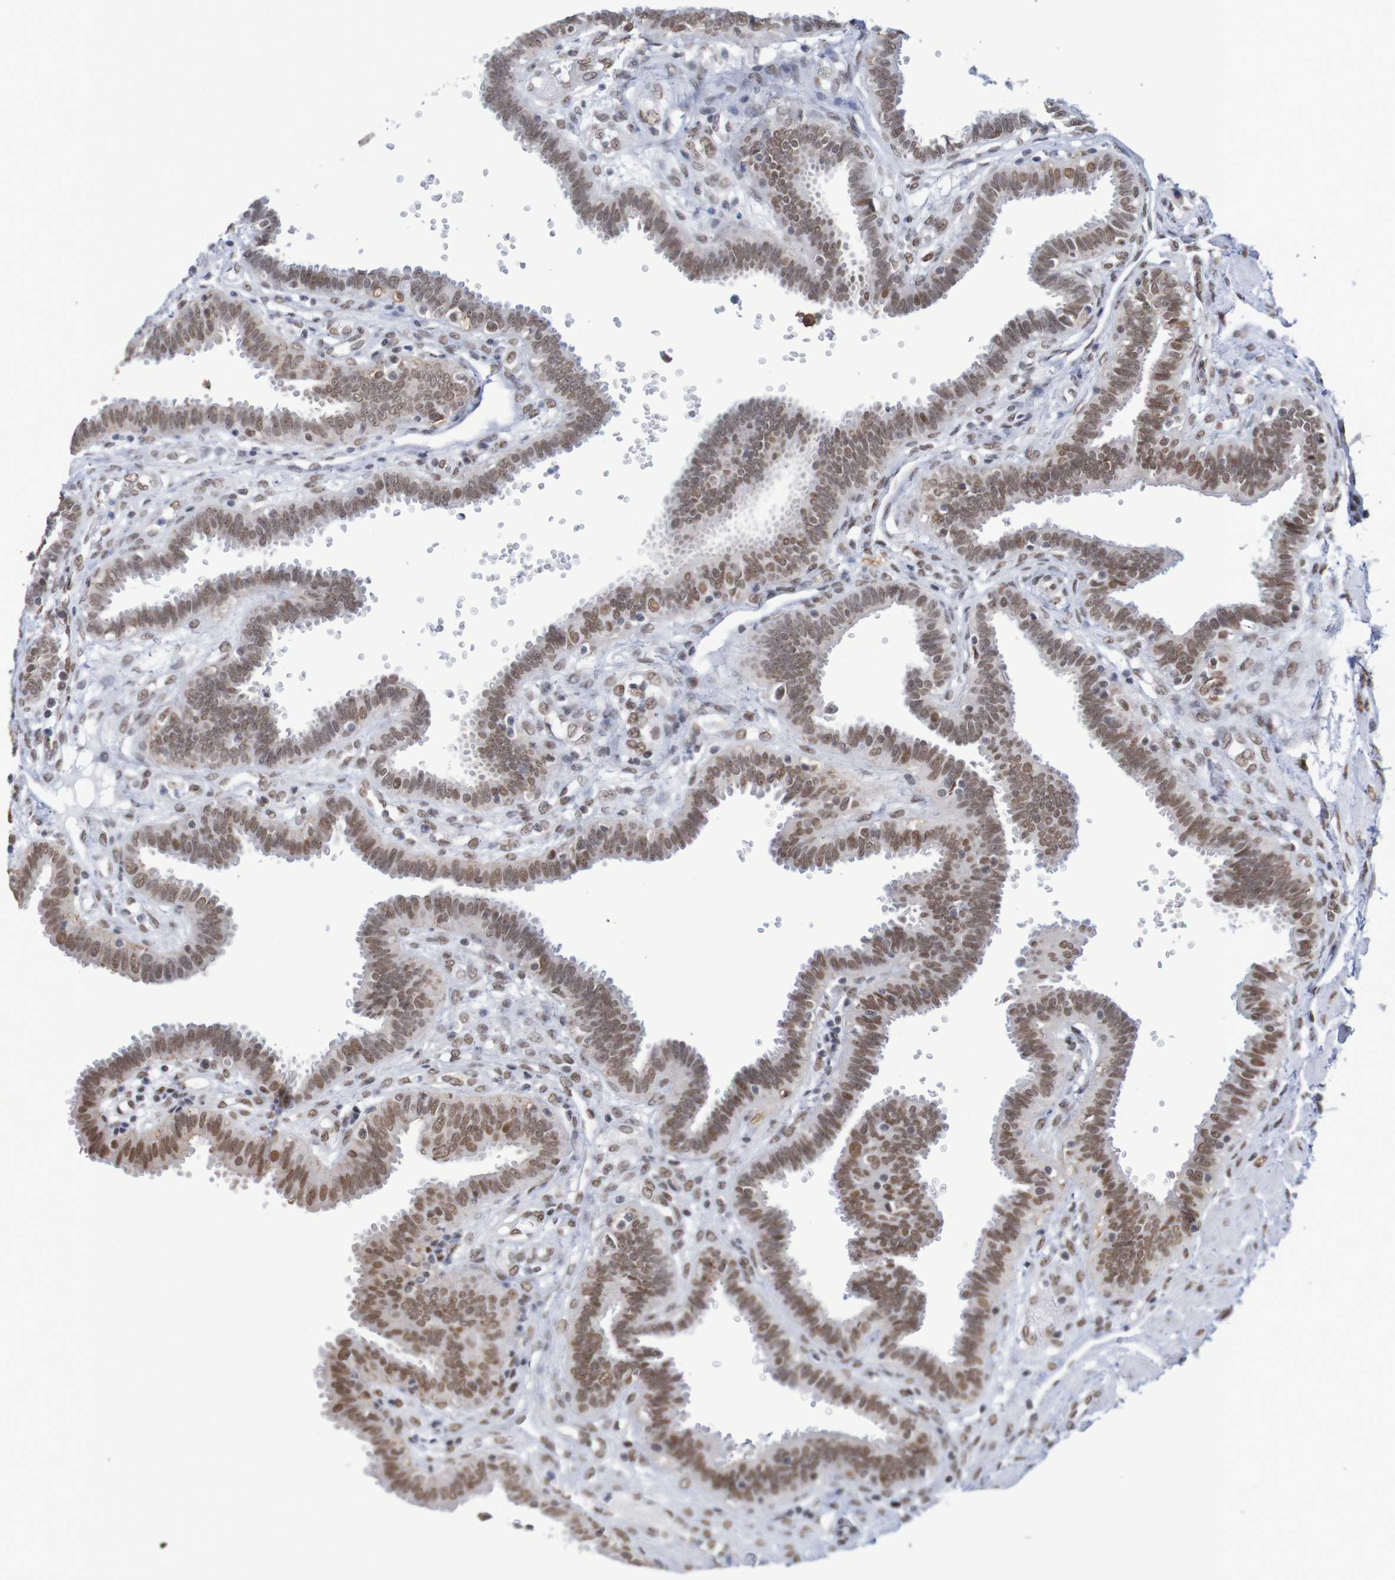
{"staining": {"intensity": "moderate", "quantity": ">75%", "location": "nuclear"}, "tissue": "fallopian tube", "cell_type": "Glandular cells", "image_type": "normal", "snomed": [{"axis": "morphology", "description": "Normal tissue, NOS"}, {"axis": "topography", "description": "Fallopian tube"}], "caption": "Protein analysis of unremarkable fallopian tube shows moderate nuclear positivity in approximately >75% of glandular cells. Ihc stains the protein in brown and the nuclei are stained blue.", "gene": "MRTFB", "patient": {"sex": "female", "age": 32}}